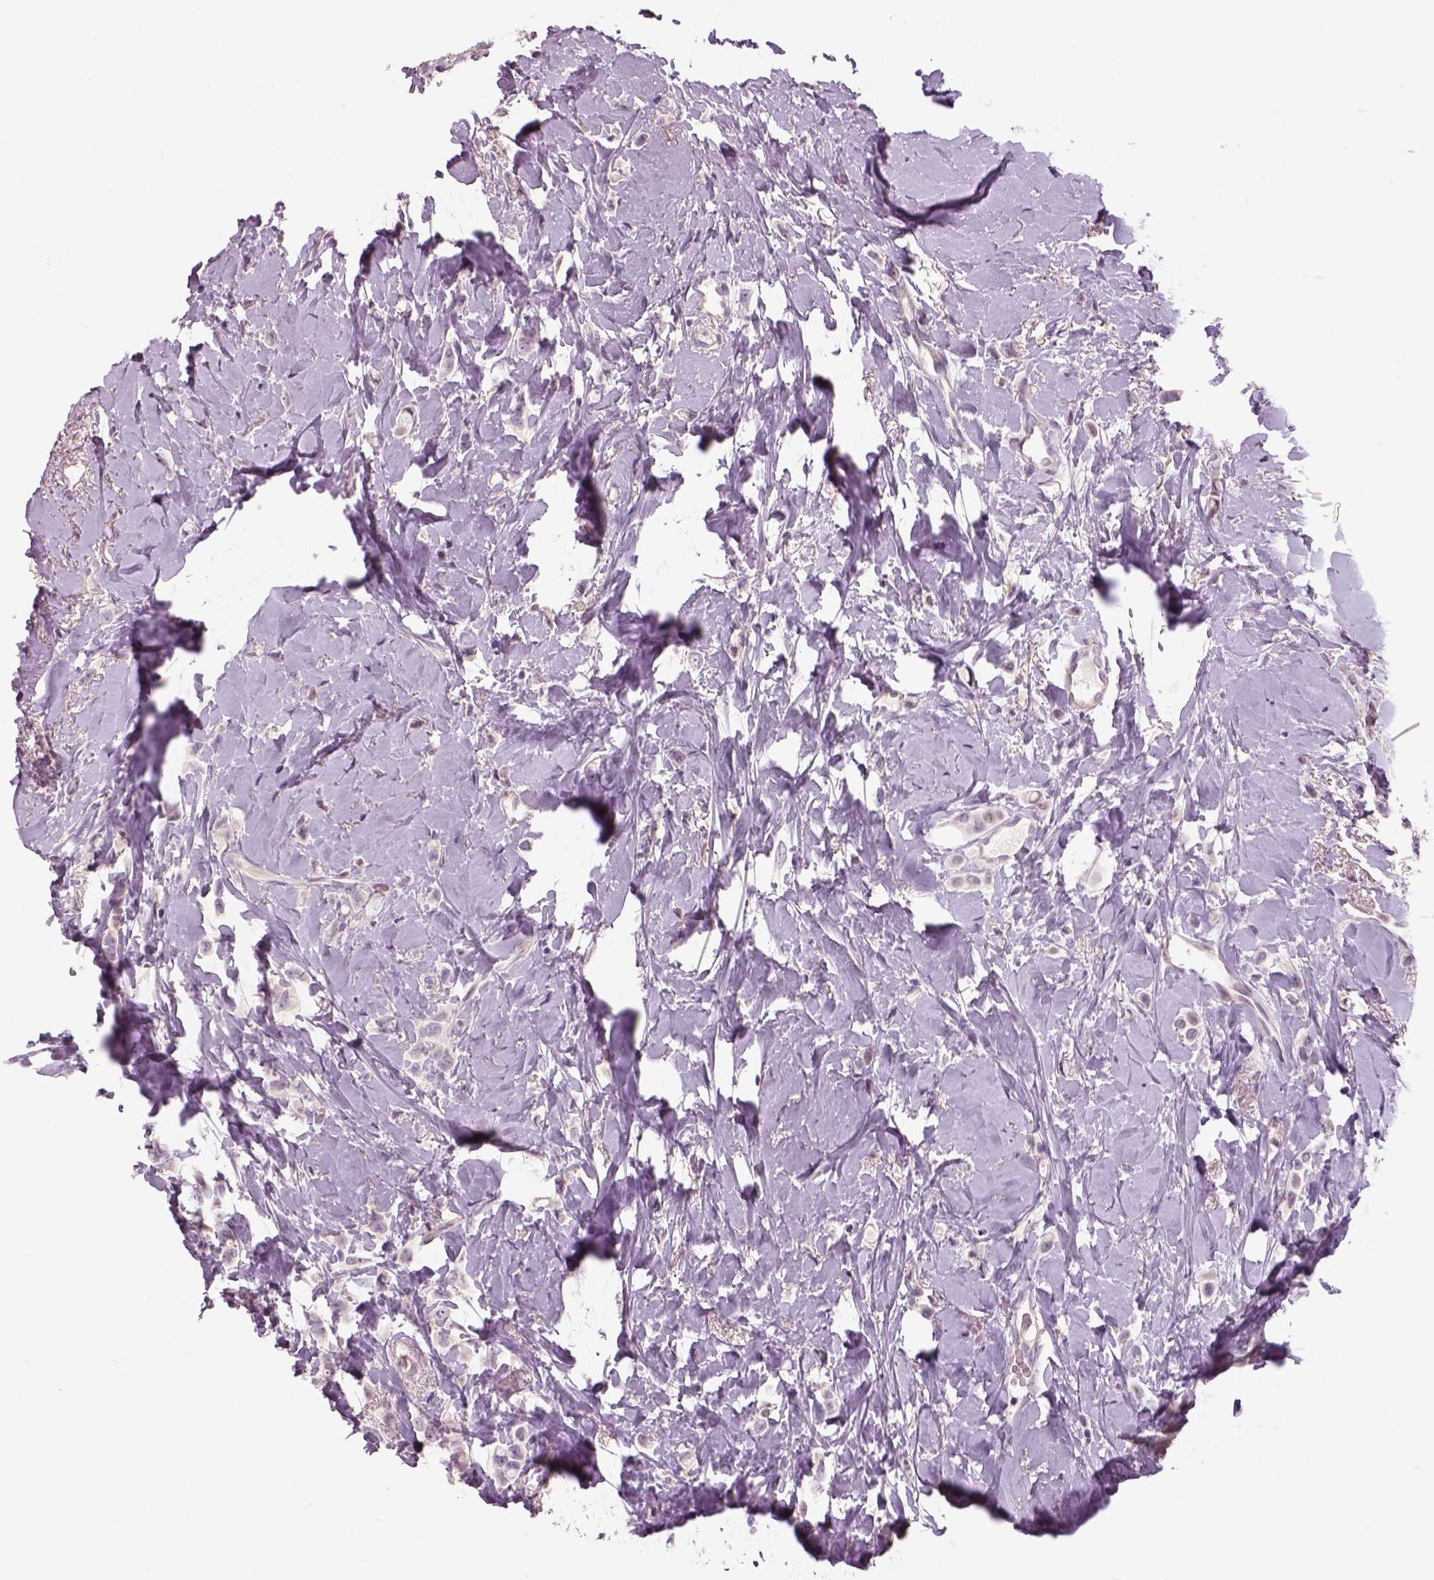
{"staining": {"intensity": "negative", "quantity": "none", "location": "none"}, "tissue": "breast cancer", "cell_type": "Tumor cells", "image_type": "cancer", "snomed": [{"axis": "morphology", "description": "Lobular carcinoma"}, {"axis": "topography", "description": "Breast"}], "caption": "Immunohistochemistry micrograph of neoplastic tissue: breast cancer (lobular carcinoma) stained with DAB shows no significant protein positivity in tumor cells.", "gene": "NECAB1", "patient": {"sex": "female", "age": 66}}